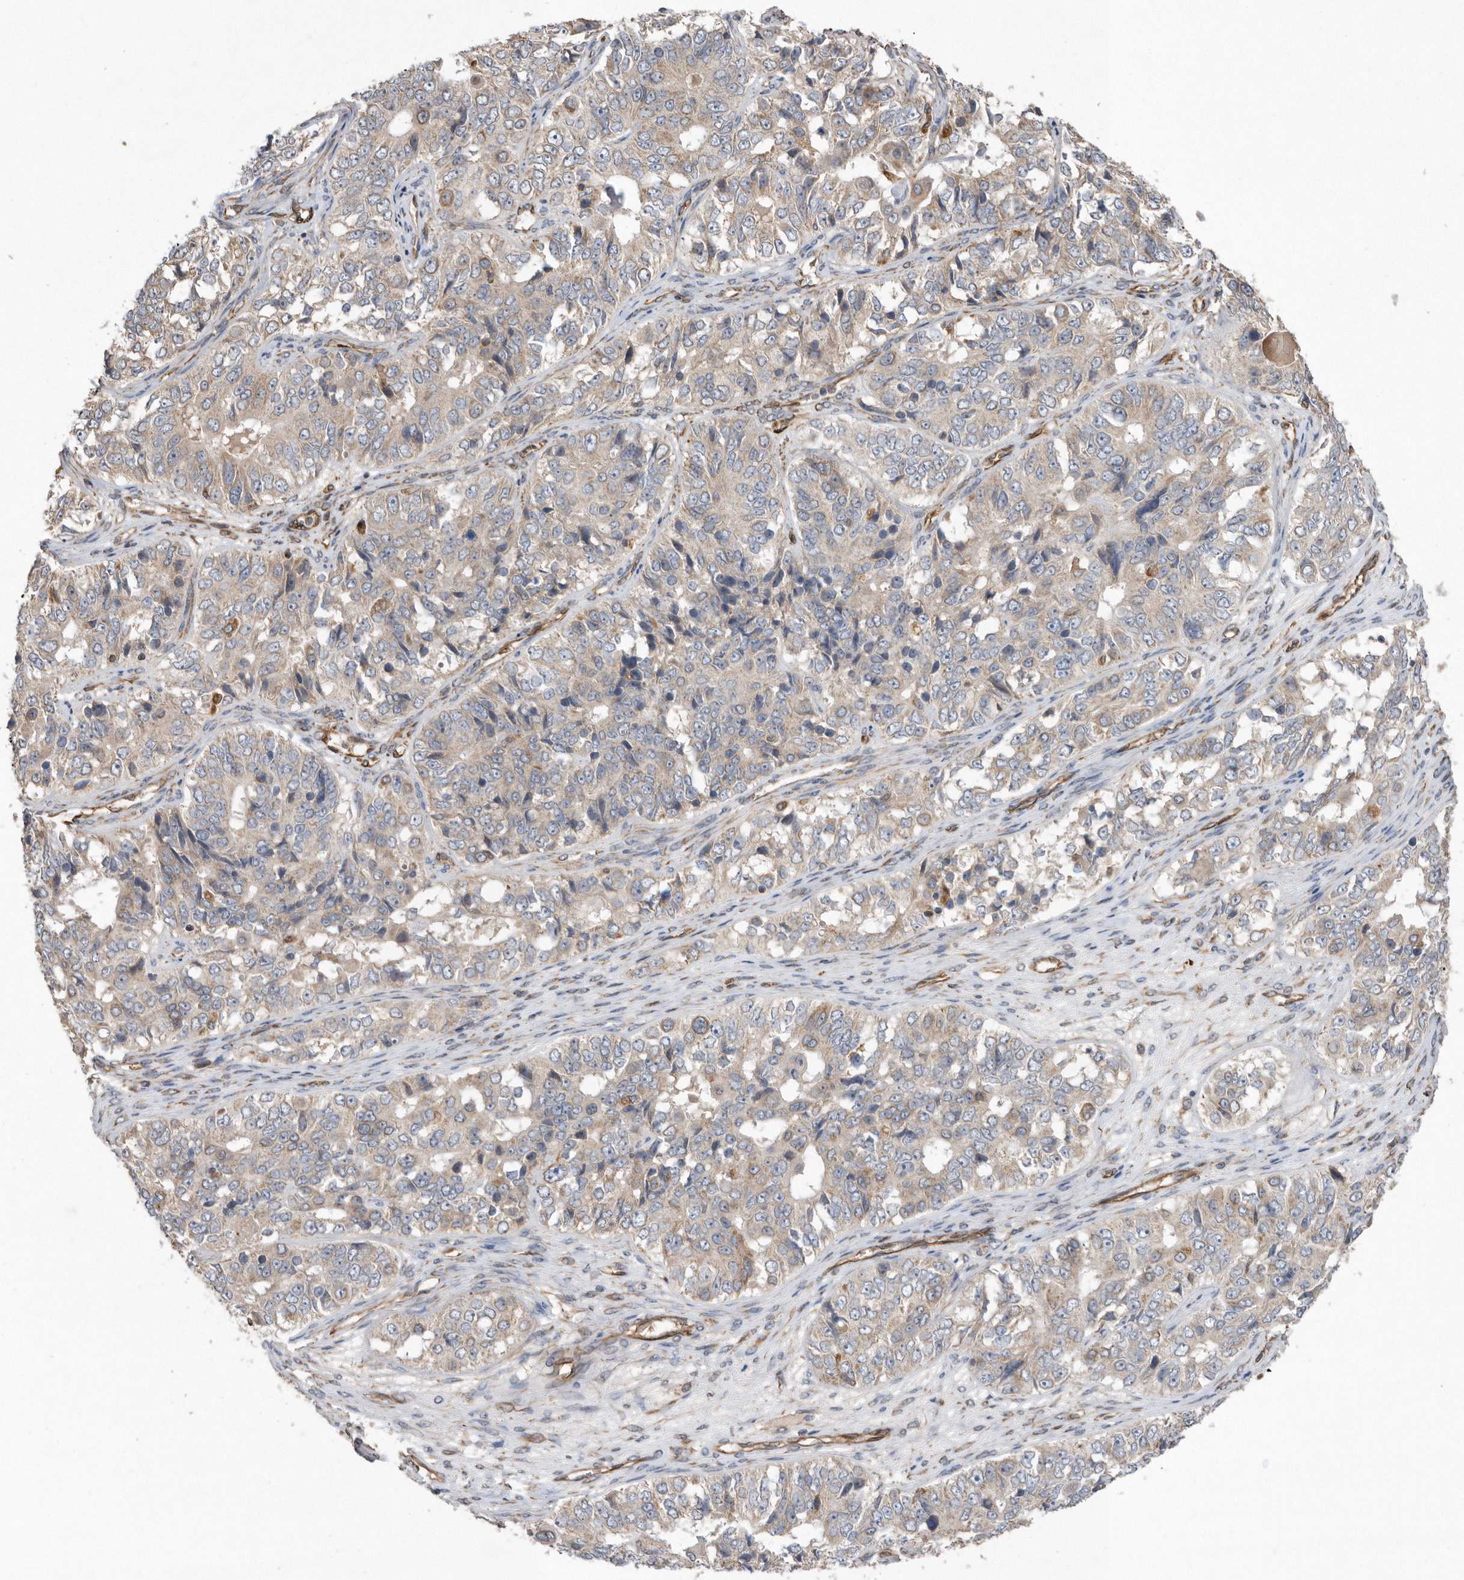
{"staining": {"intensity": "weak", "quantity": "25%-75%", "location": "cytoplasmic/membranous"}, "tissue": "ovarian cancer", "cell_type": "Tumor cells", "image_type": "cancer", "snomed": [{"axis": "morphology", "description": "Carcinoma, endometroid"}, {"axis": "topography", "description": "Ovary"}], "caption": "The immunohistochemical stain shows weak cytoplasmic/membranous expression in tumor cells of ovarian endometroid carcinoma tissue.", "gene": "PON2", "patient": {"sex": "female", "age": 51}}